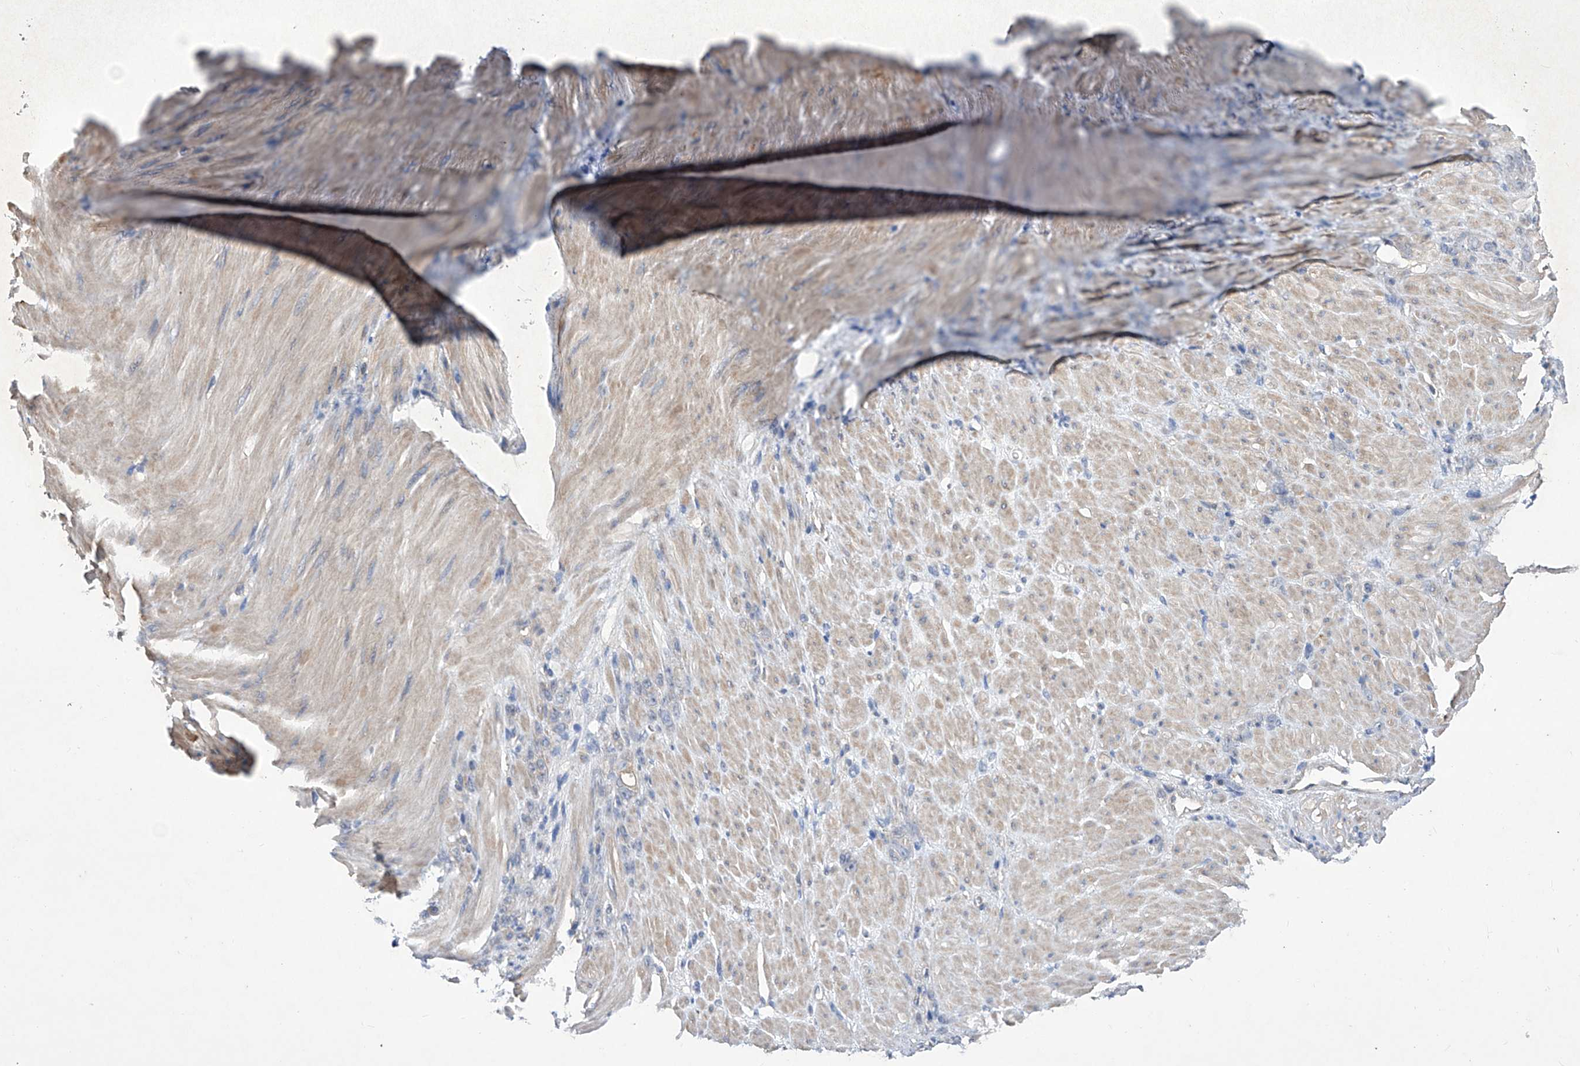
{"staining": {"intensity": "negative", "quantity": "none", "location": "none"}, "tissue": "stomach cancer", "cell_type": "Tumor cells", "image_type": "cancer", "snomed": [{"axis": "morphology", "description": "Normal tissue, NOS"}, {"axis": "morphology", "description": "Adenocarcinoma, NOS"}, {"axis": "topography", "description": "Stomach"}], "caption": "IHC image of neoplastic tissue: human adenocarcinoma (stomach) stained with DAB shows no significant protein expression in tumor cells.", "gene": "KIFC2", "patient": {"sex": "male", "age": 82}}